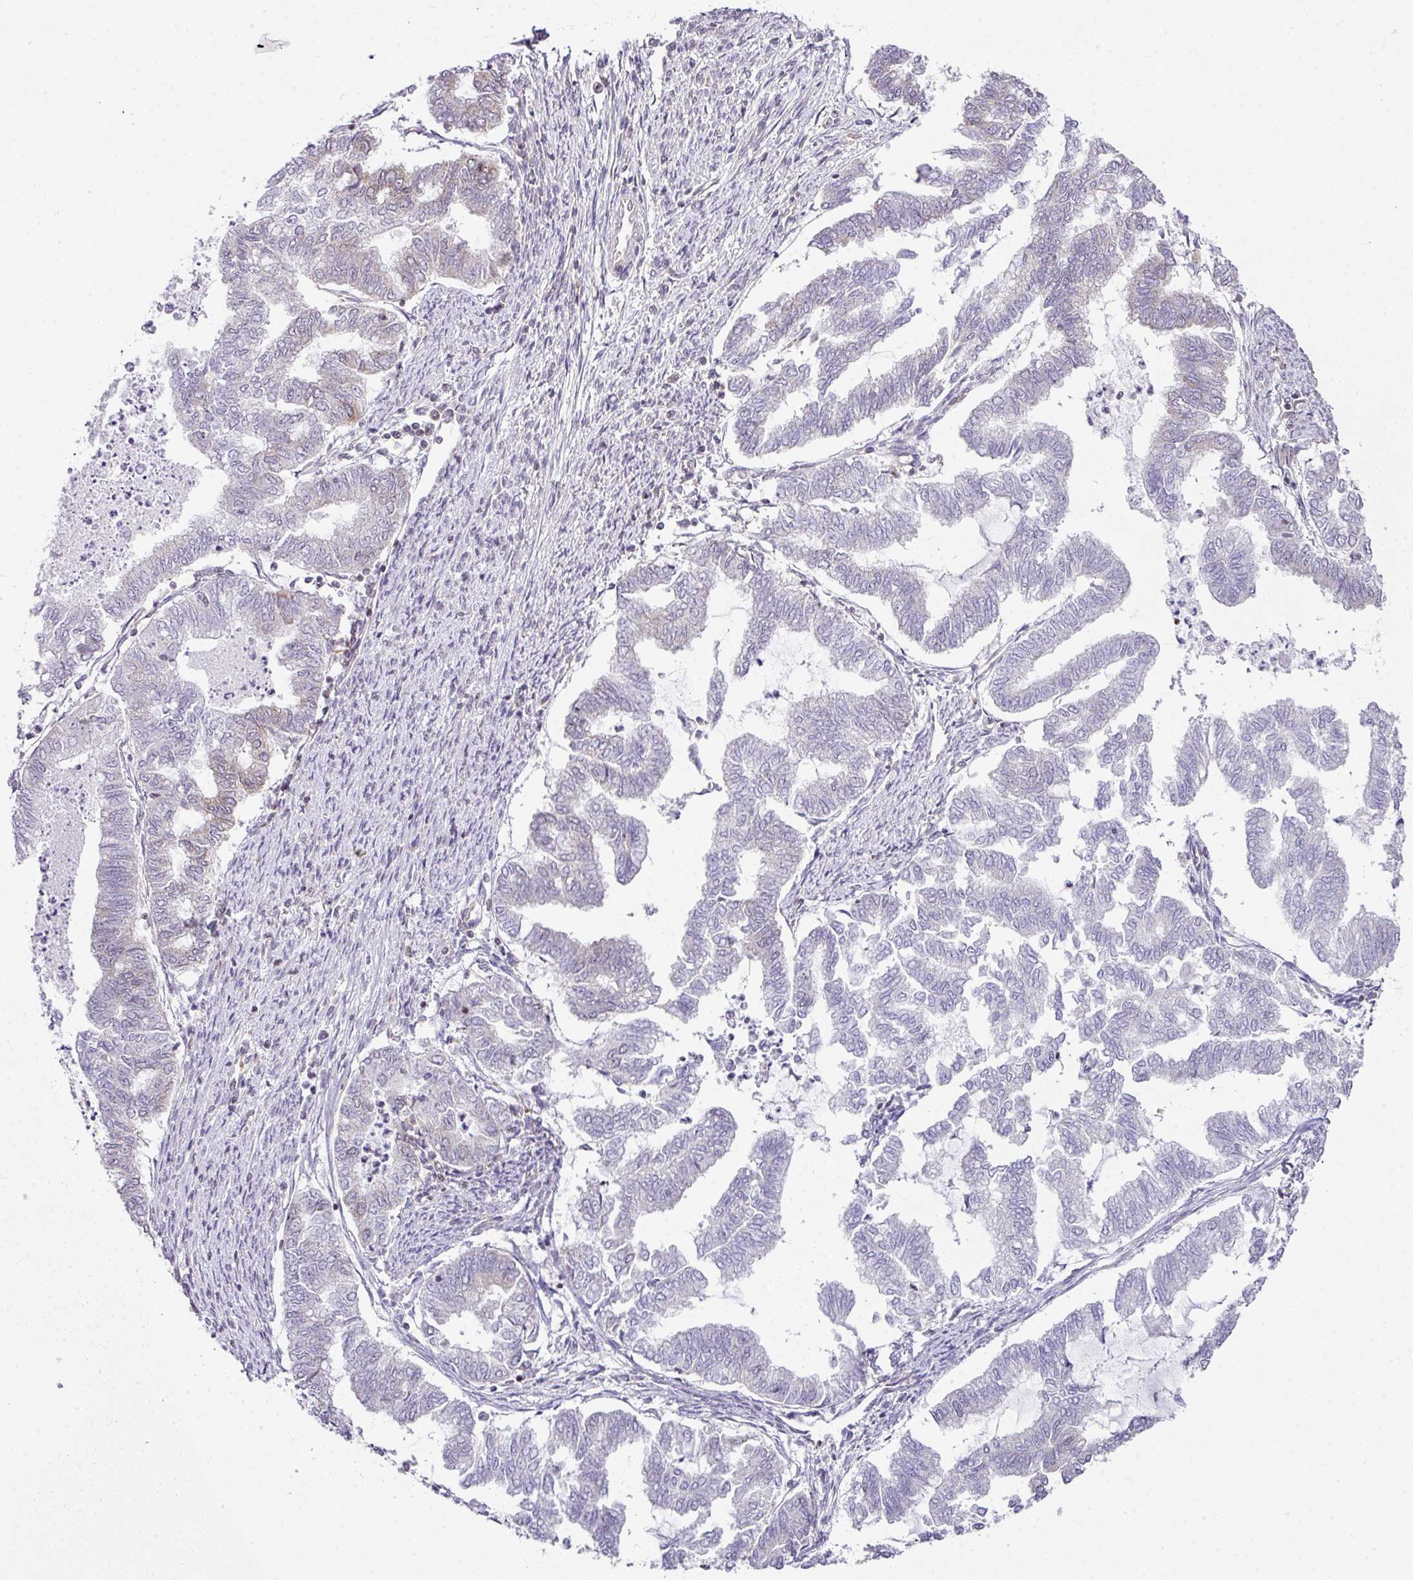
{"staining": {"intensity": "negative", "quantity": "none", "location": "none"}, "tissue": "endometrial cancer", "cell_type": "Tumor cells", "image_type": "cancer", "snomed": [{"axis": "morphology", "description": "Adenocarcinoma, NOS"}, {"axis": "topography", "description": "Endometrium"}], "caption": "A photomicrograph of endometrial adenocarcinoma stained for a protein displays no brown staining in tumor cells. (Stains: DAB IHC with hematoxylin counter stain, Microscopy: brightfield microscopy at high magnification).", "gene": "FAM32A", "patient": {"sex": "female", "age": 79}}